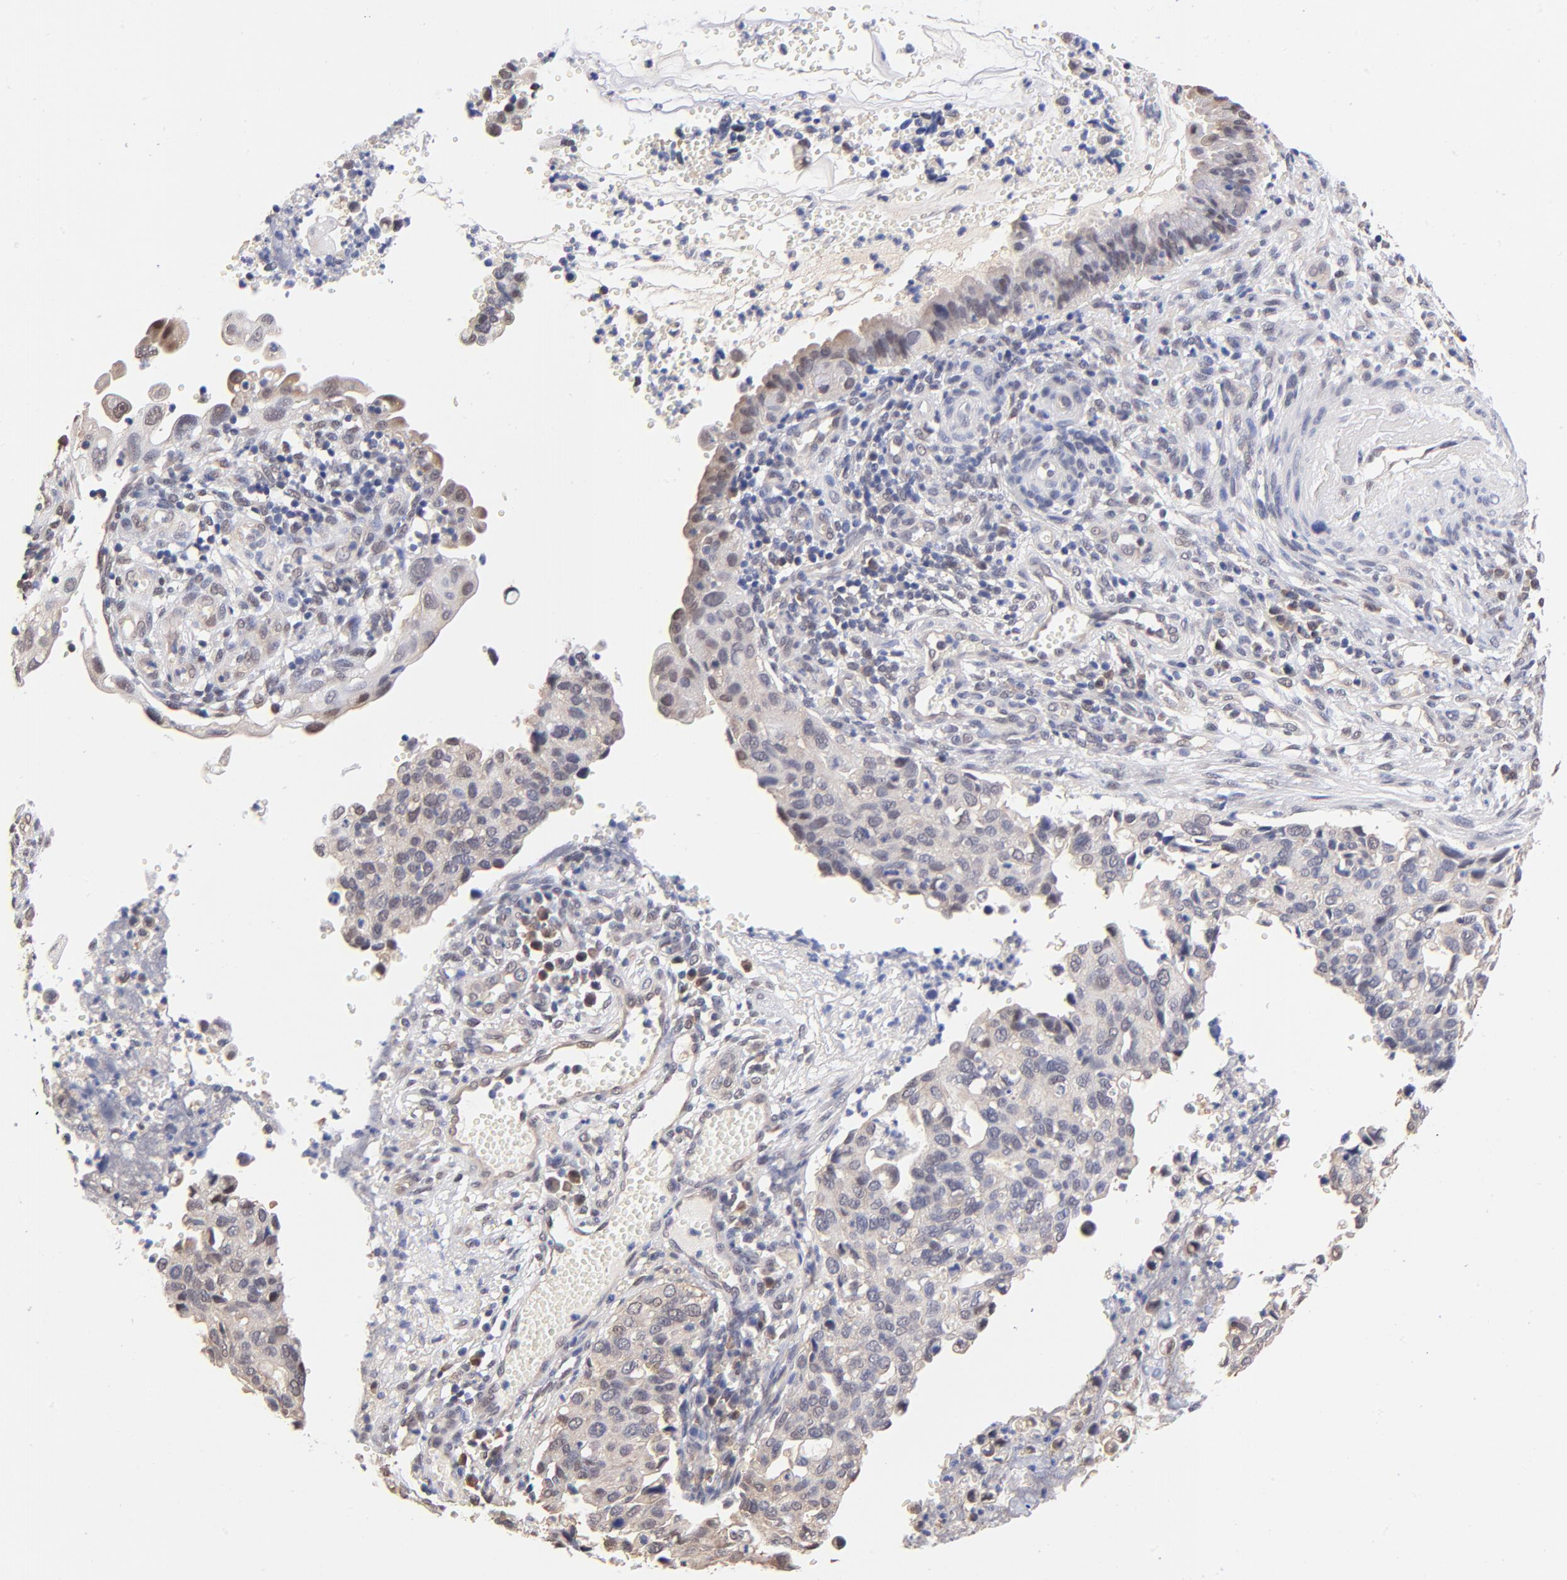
{"staining": {"intensity": "weak", "quantity": "<25%", "location": "nuclear"}, "tissue": "cervical cancer", "cell_type": "Tumor cells", "image_type": "cancer", "snomed": [{"axis": "morphology", "description": "Normal tissue, NOS"}, {"axis": "morphology", "description": "Squamous cell carcinoma, NOS"}, {"axis": "topography", "description": "Cervix"}], "caption": "An immunohistochemistry (IHC) photomicrograph of squamous cell carcinoma (cervical) is shown. There is no staining in tumor cells of squamous cell carcinoma (cervical).", "gene": "TXNL1", "patient": {"sex": "female", "age": 45}}